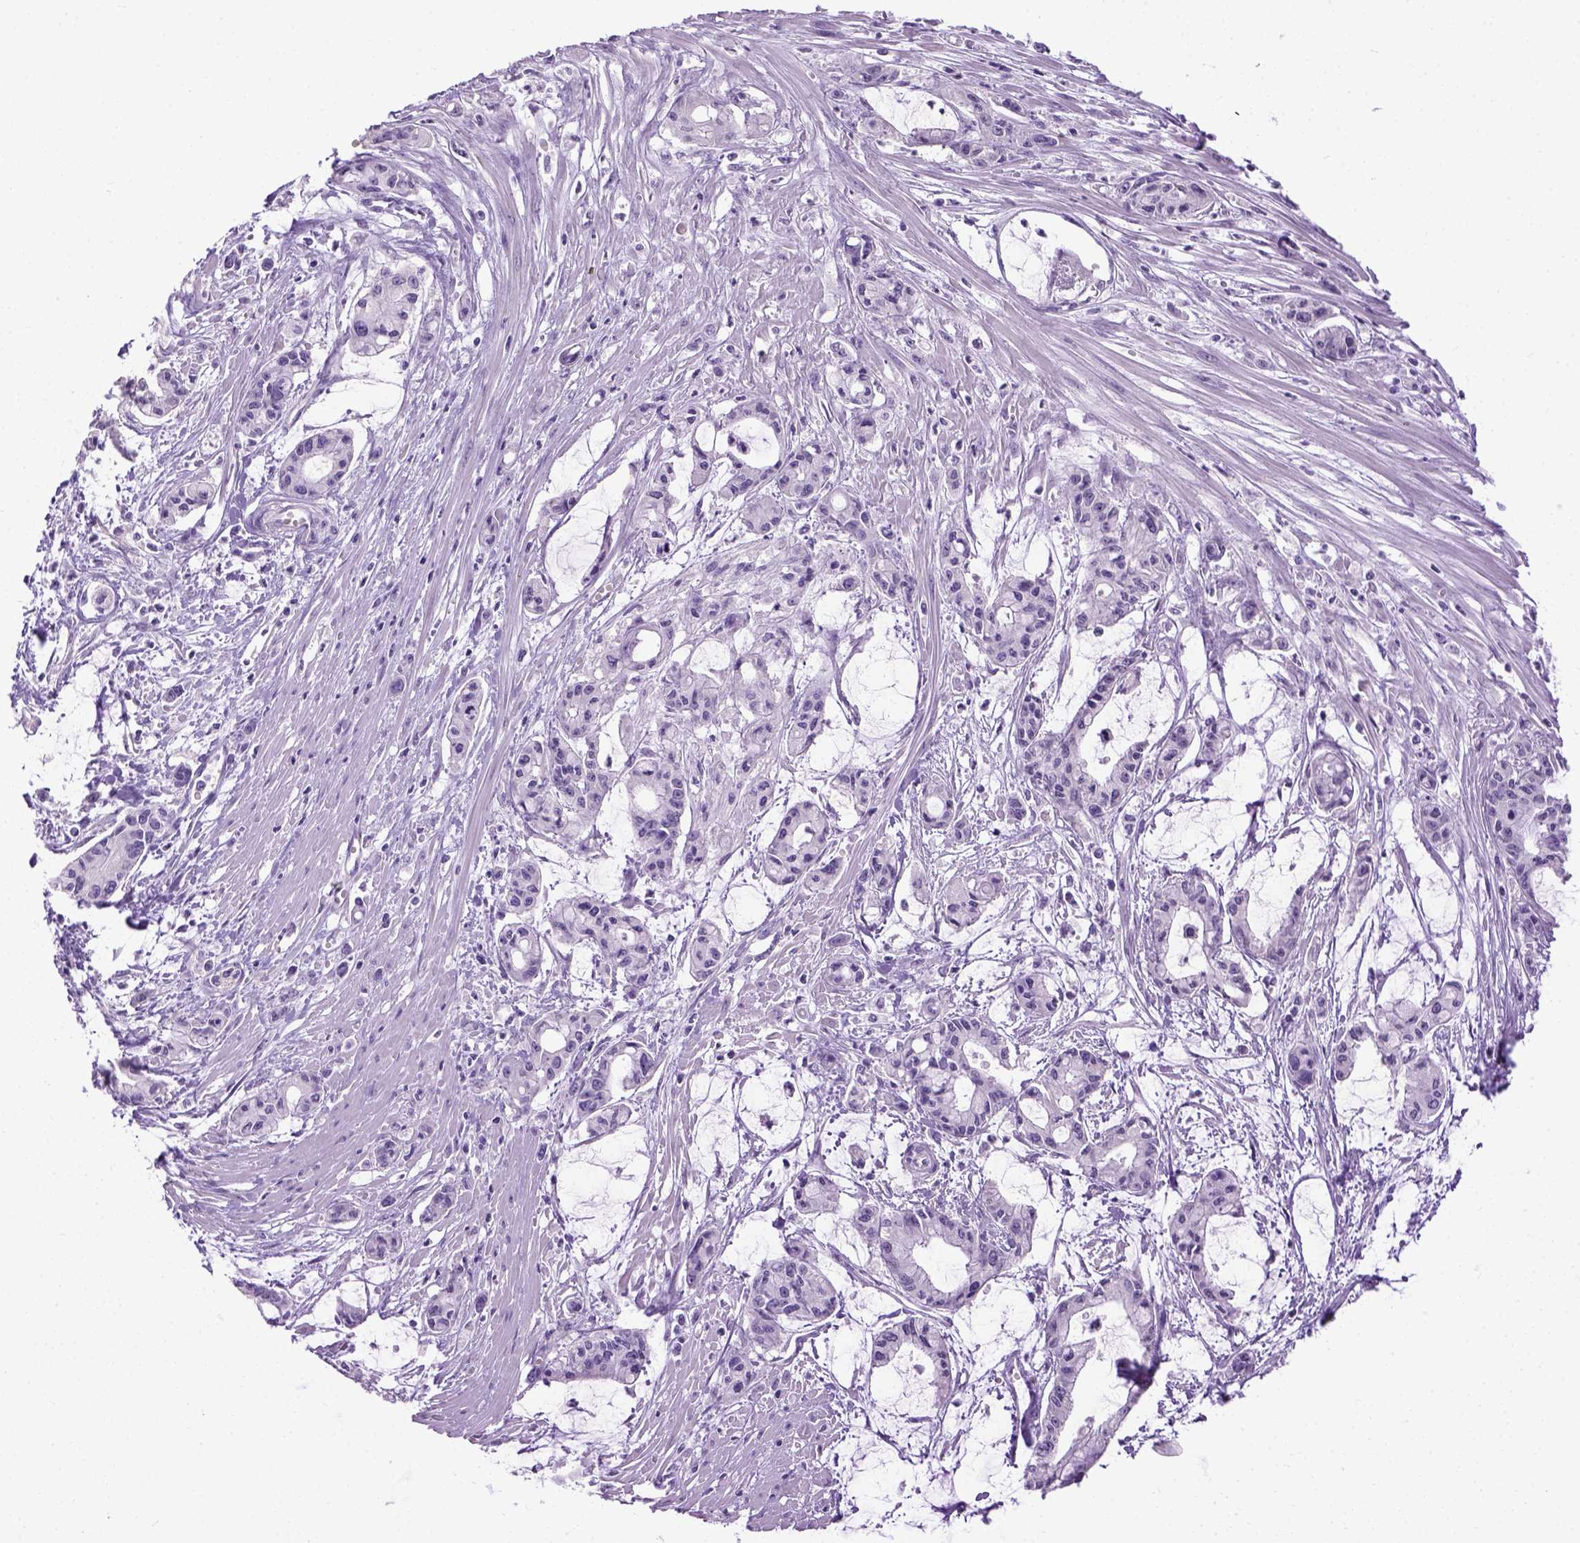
{"staining": {"intensity": "negative", "quantity": "none", "location": "none"}, "tissue": "pancreatic cancer", "cell_type": "Tumor cells", "image_type": "cancer", "snomed": [{"axis": "morphology", "description": "Adenocarcinoma, NOS"}, {"axis": "topography", "description": "Pancreas"}], "caption": "A histopathology image of pancreatic cancer stained for a protein reveals no brown staining in tumor cells.", "gene": "CYP24A1", "patient": {"sex": "male", "age": 48}}